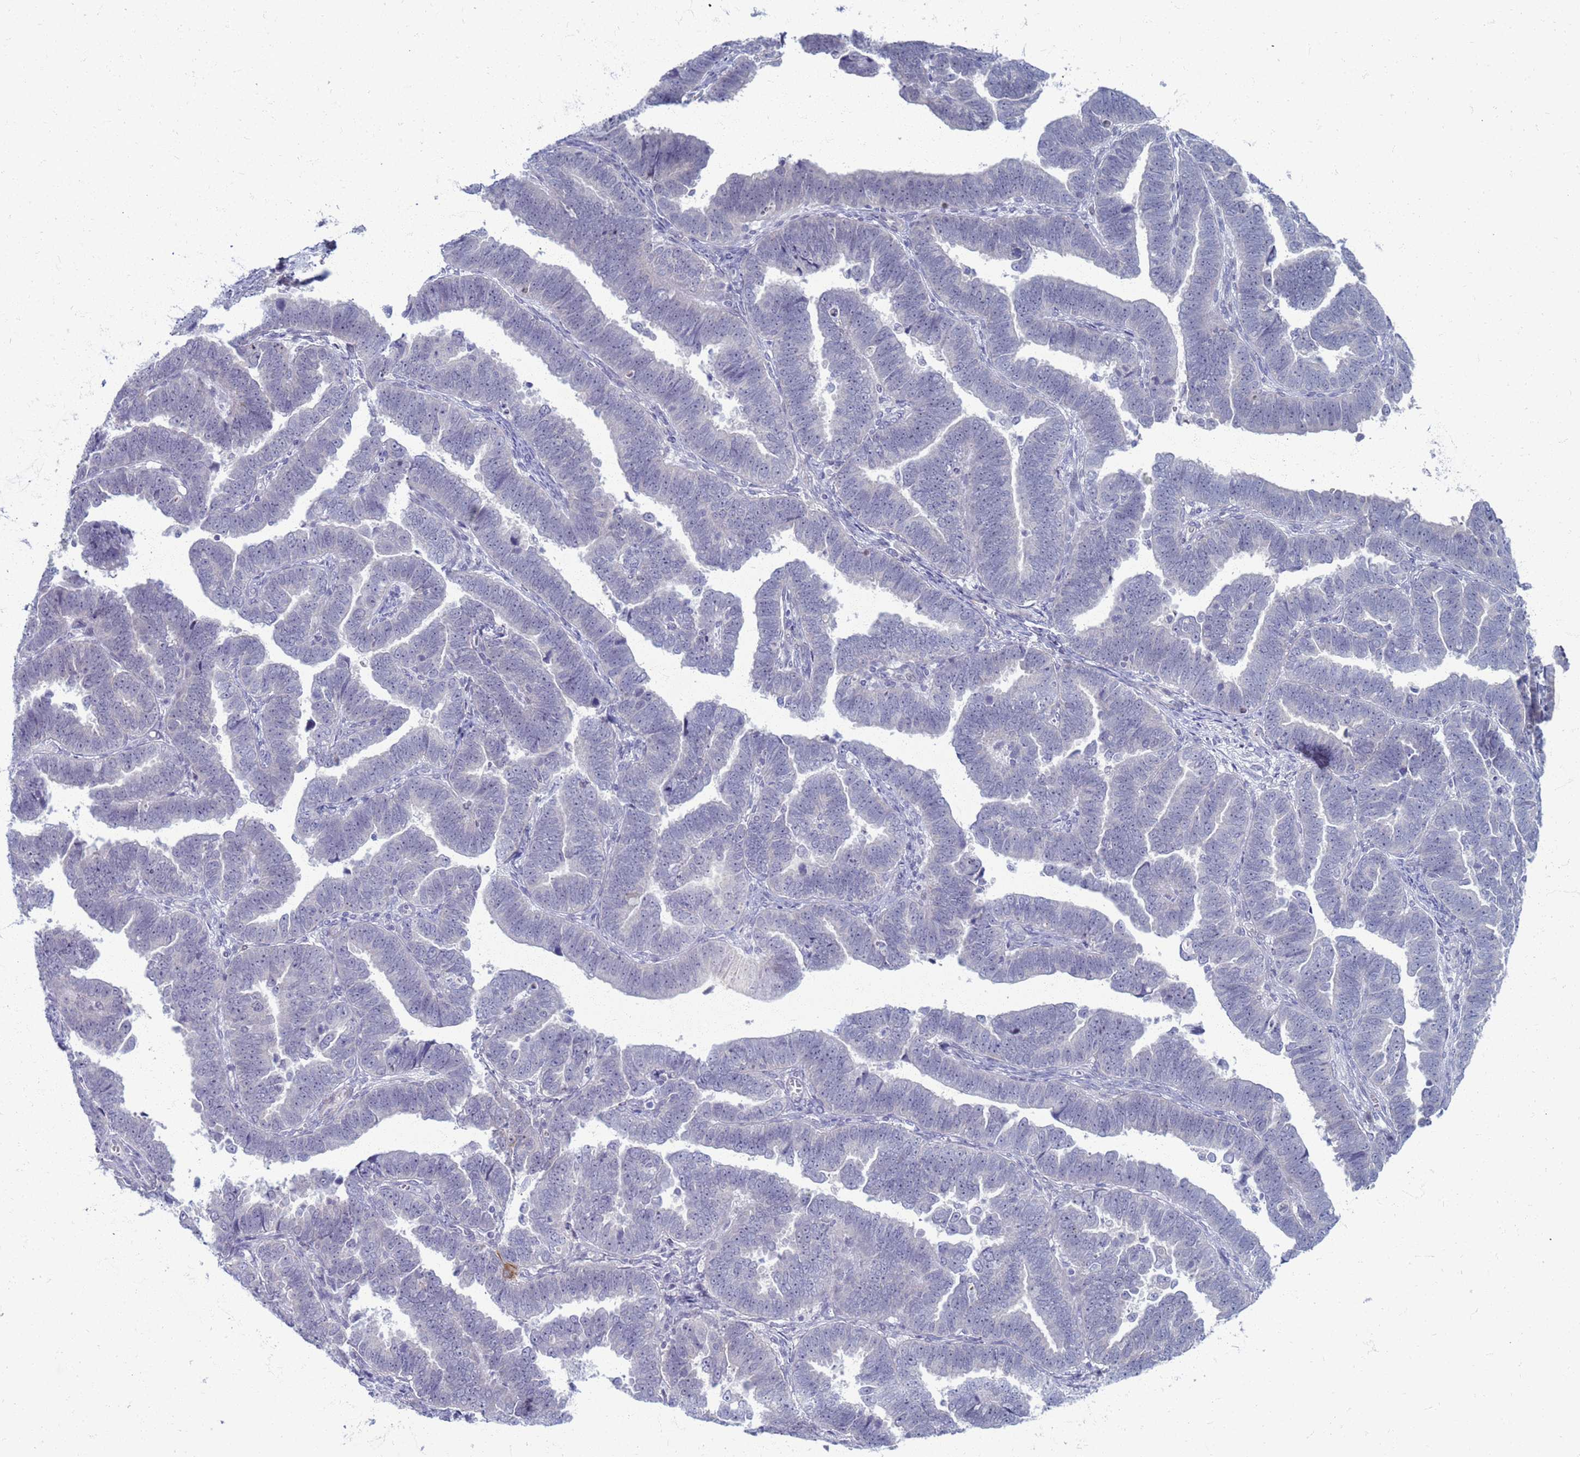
{"staining": {"intensity": "negative", "quantity": "none", "location": "none"}, "tissue": "endometrial cancer", "cell_type": "Tumor cells", "image_type": "cancer", "snomed": [{"axis": "morphology", "description": "Adenocarcinoma, NOS"}, {"axis": "topography", "description": "Endometrium"}], "caption": "Tumor cells show no significant protein staining in endometrial cancer (adenocarcinoma).", "gene": "CLCA2", "patient": {"sex": "female", "age": 75}}